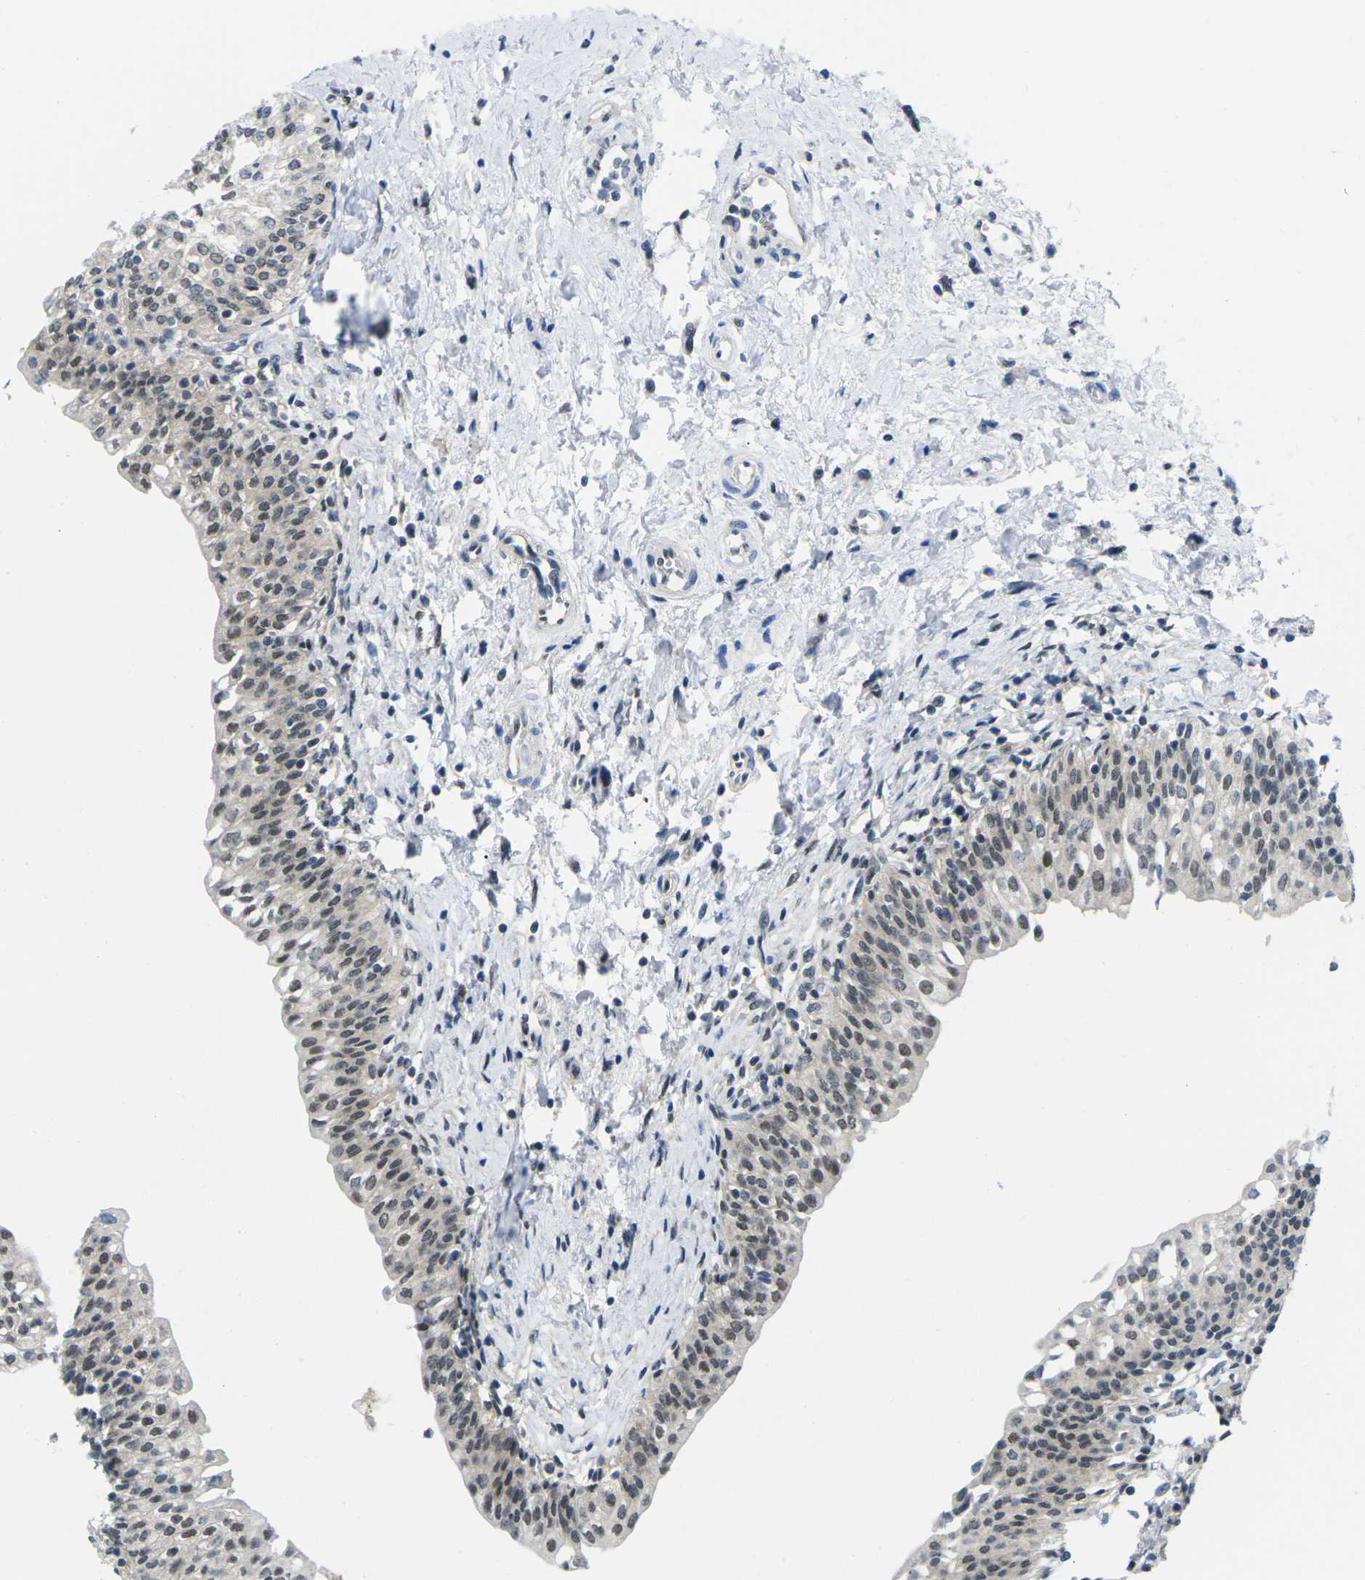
{"staining": {"intensity": "moderate", "quantity": "25%-75%", "location": "nuclear"}, "tissue": "urinary bladder", "cell_type": "Urothelial cells", "image_type": "normal", "snomed": [{"axis": "morphology", "description": "Normal tissue, NOS"}, {"axis": "topography", "description": "Urinary bladder"}], "caption": "A medium amount of moderate nuclear positivity is present in approximately 25%-75% of urothelial cells in benign urinary bladder.", "gene": "UBA7", "patient": {"sex": "male", "age": 55}}